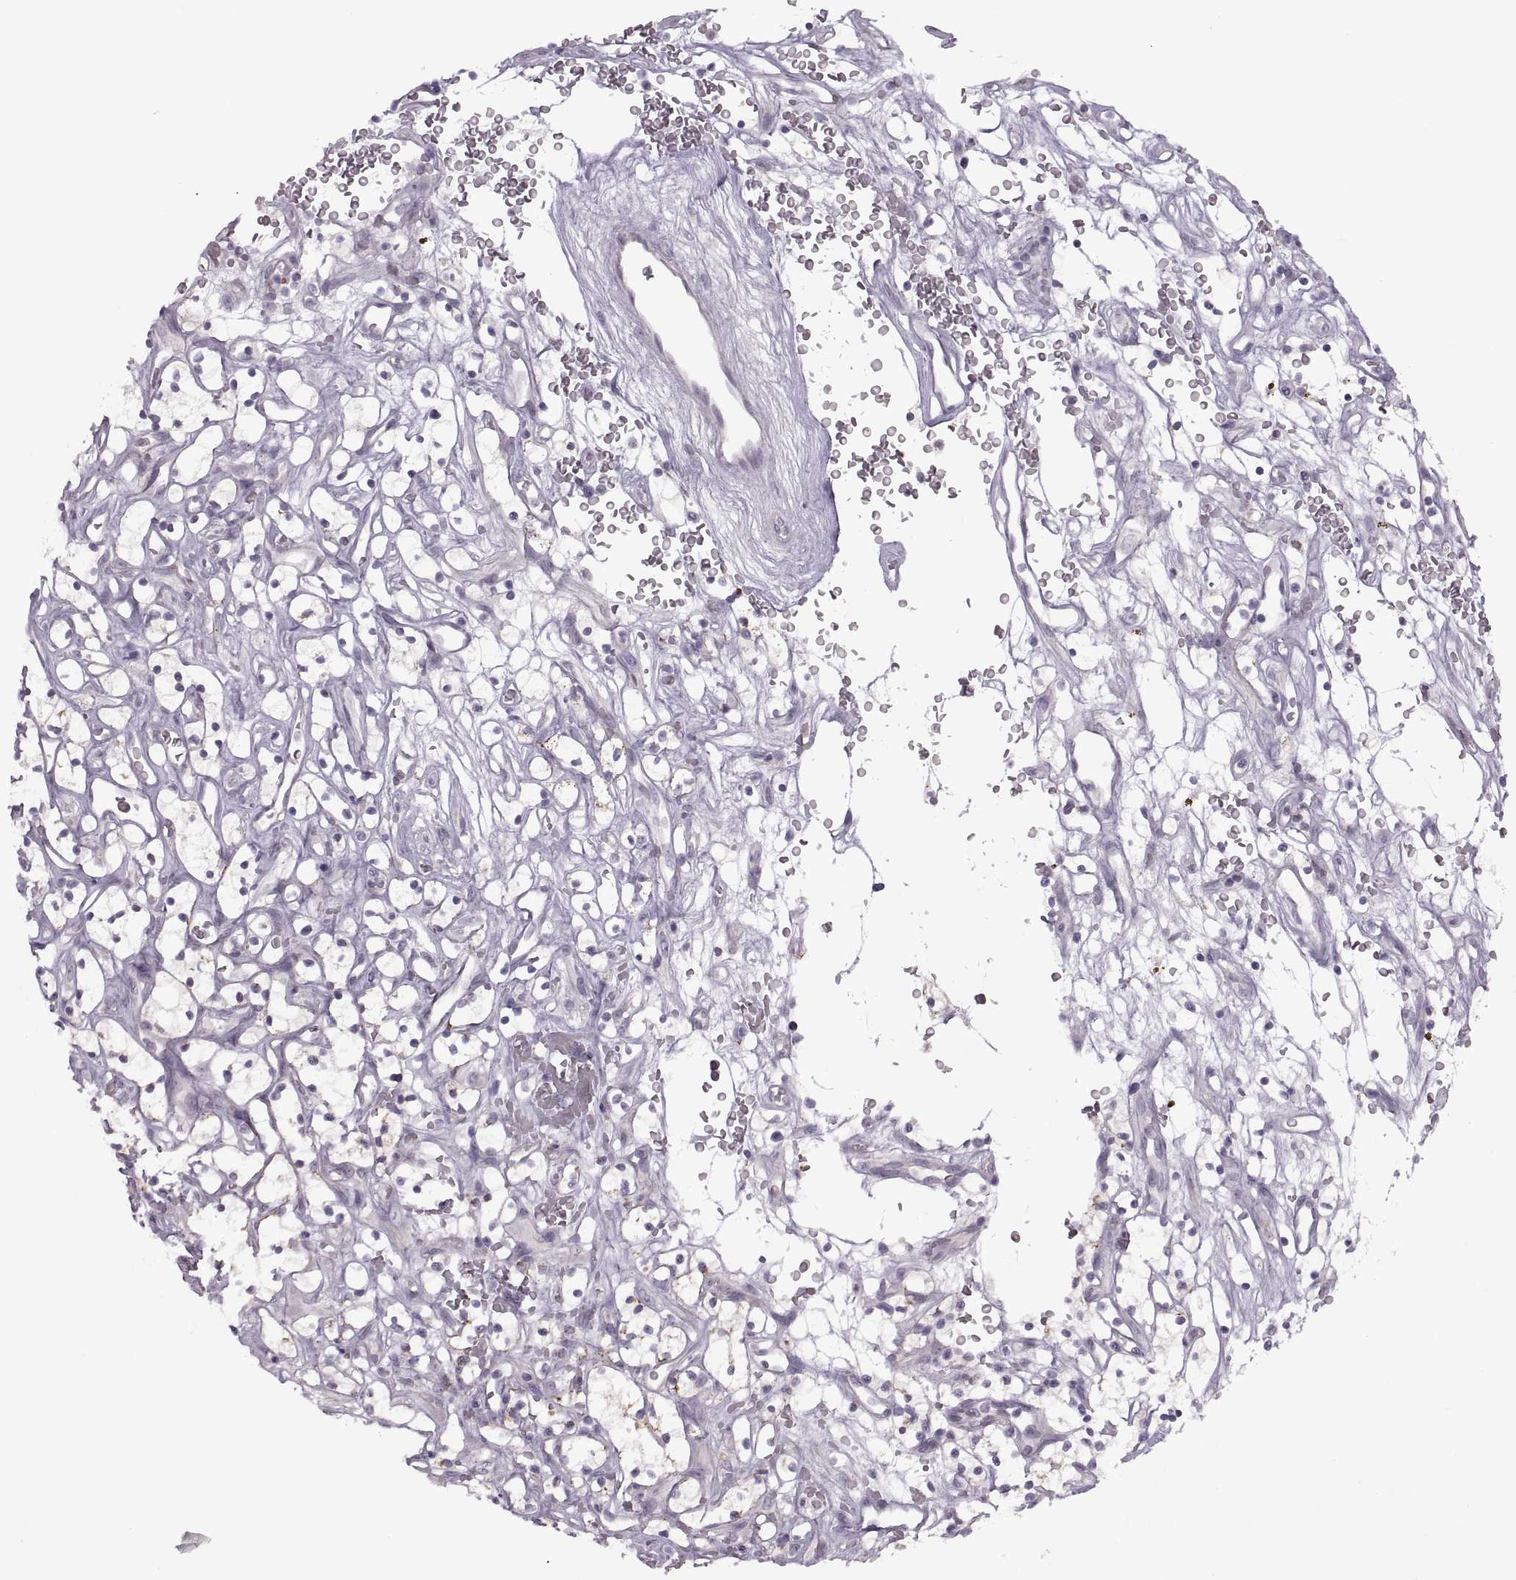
{"staining": {"intensity": "negative", "quantity": "none", "location": "none"}, "tissue": "renal cancer", "cell_type": "Tumor cells", "image_type": "cancer", "snomed": [{"axis": "morphology", "description": "Adenocarcinoma, NOS"}, {"axis": "topography", "description": "Kidney"}], "caption": "Histopathology image shows no significant protein positivity in tumor cells of renal adenocarcinoma.", "gene": "PIERCE1", "patient": {"sex": "female", "age": 64}}